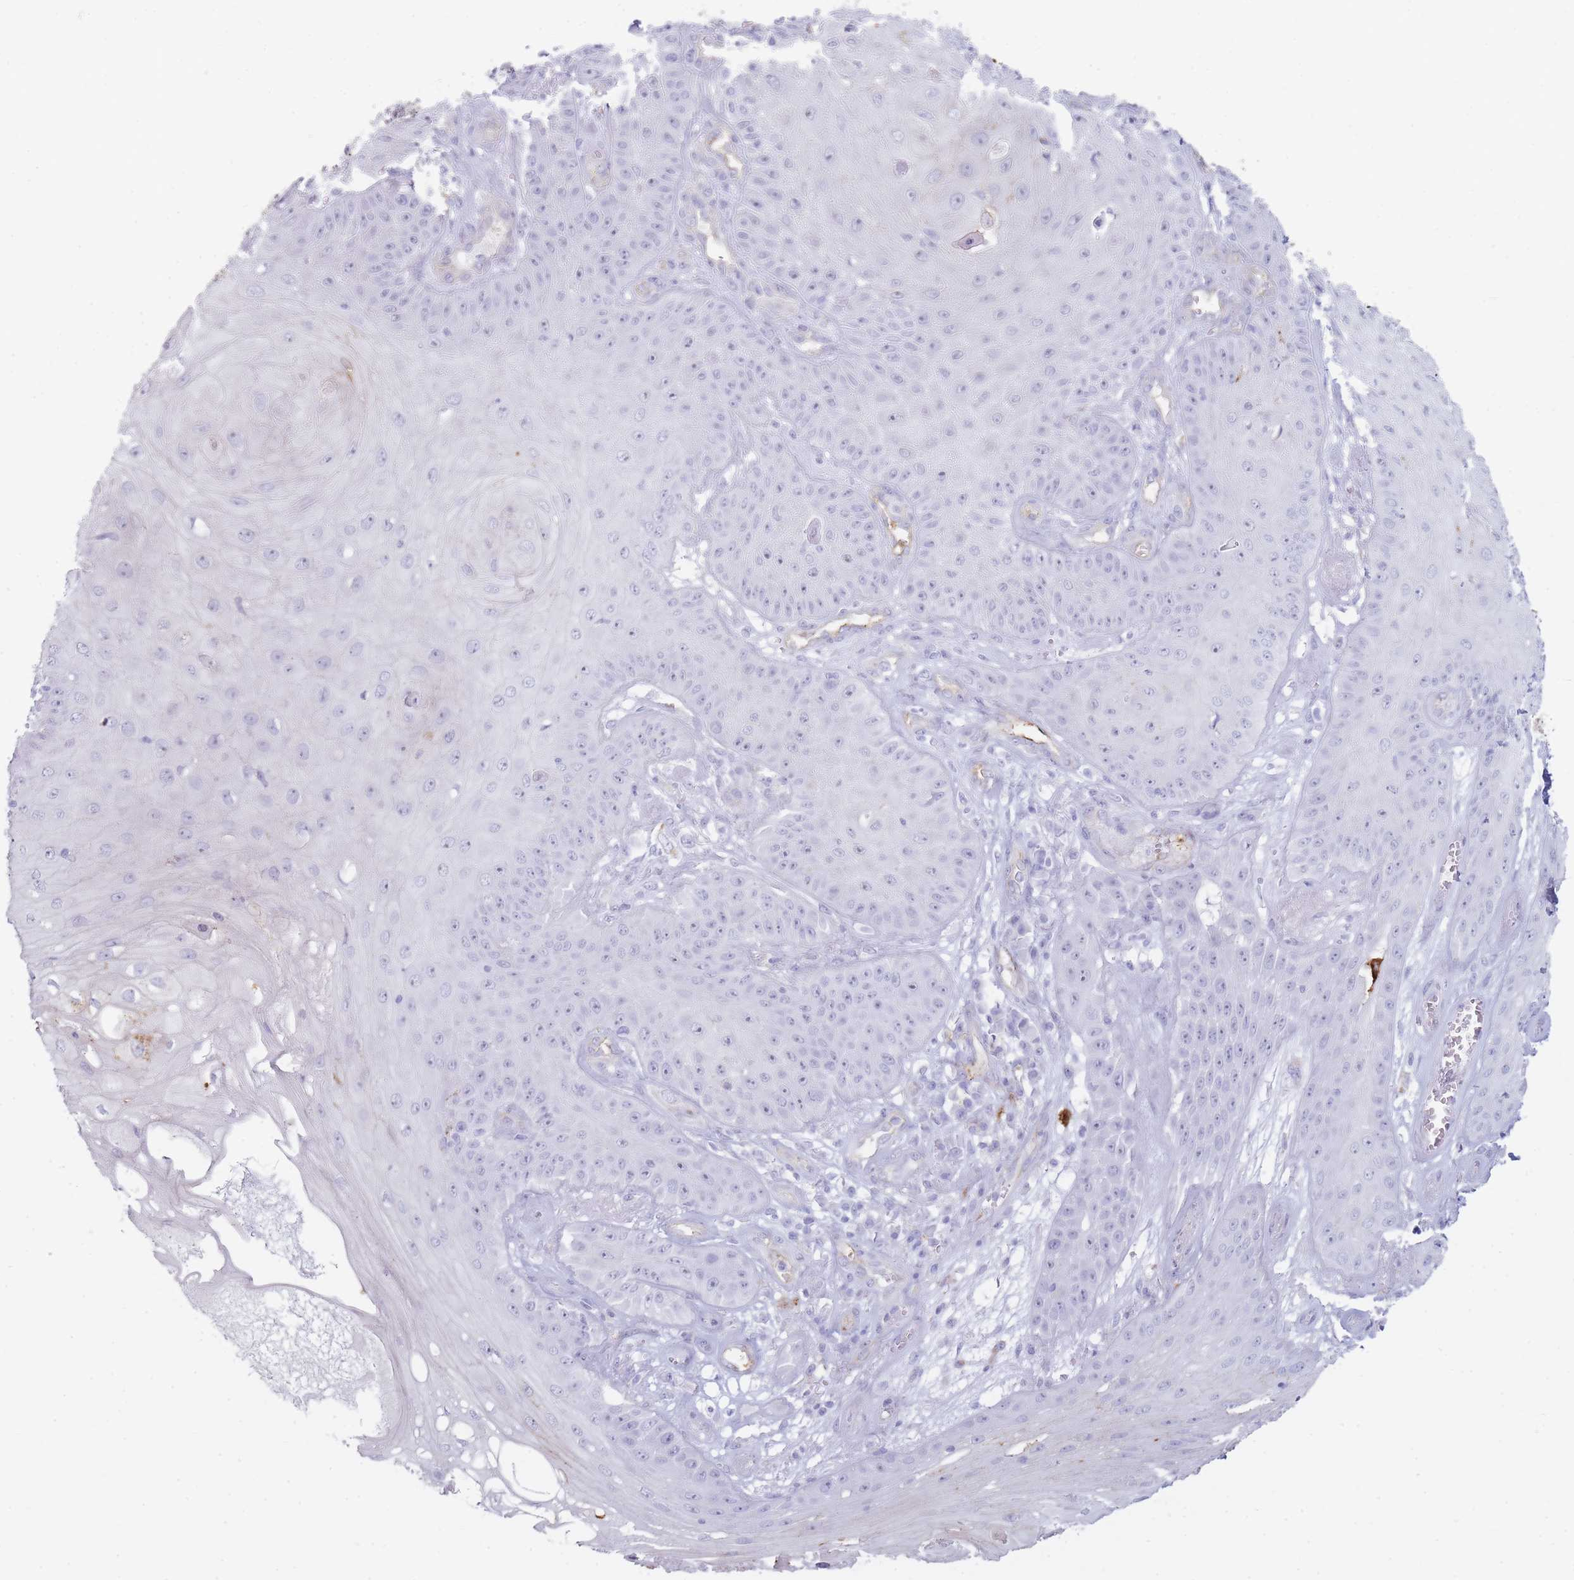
{"staining": {"intensity": "negative", "quantity": "none", "location": "none"}, "tissue": "skin cancer", "cell_type": "Tumor cells", "image_type": "cancer", "snomed": [{"axis": "morphology", "description": "Squamous cell carcinoma, NOS"}, {"axis": "topography", "description": "Skin"}], "caption": "Immunohistochemistry (IHC) photomicrograph of skin cancer (squamous cell carcinoma) stained for a protein (brown), which exhibits no staining in tumor cells.", "gene": "UTP14A", "patient": {"sex": "male", "age": 70}}